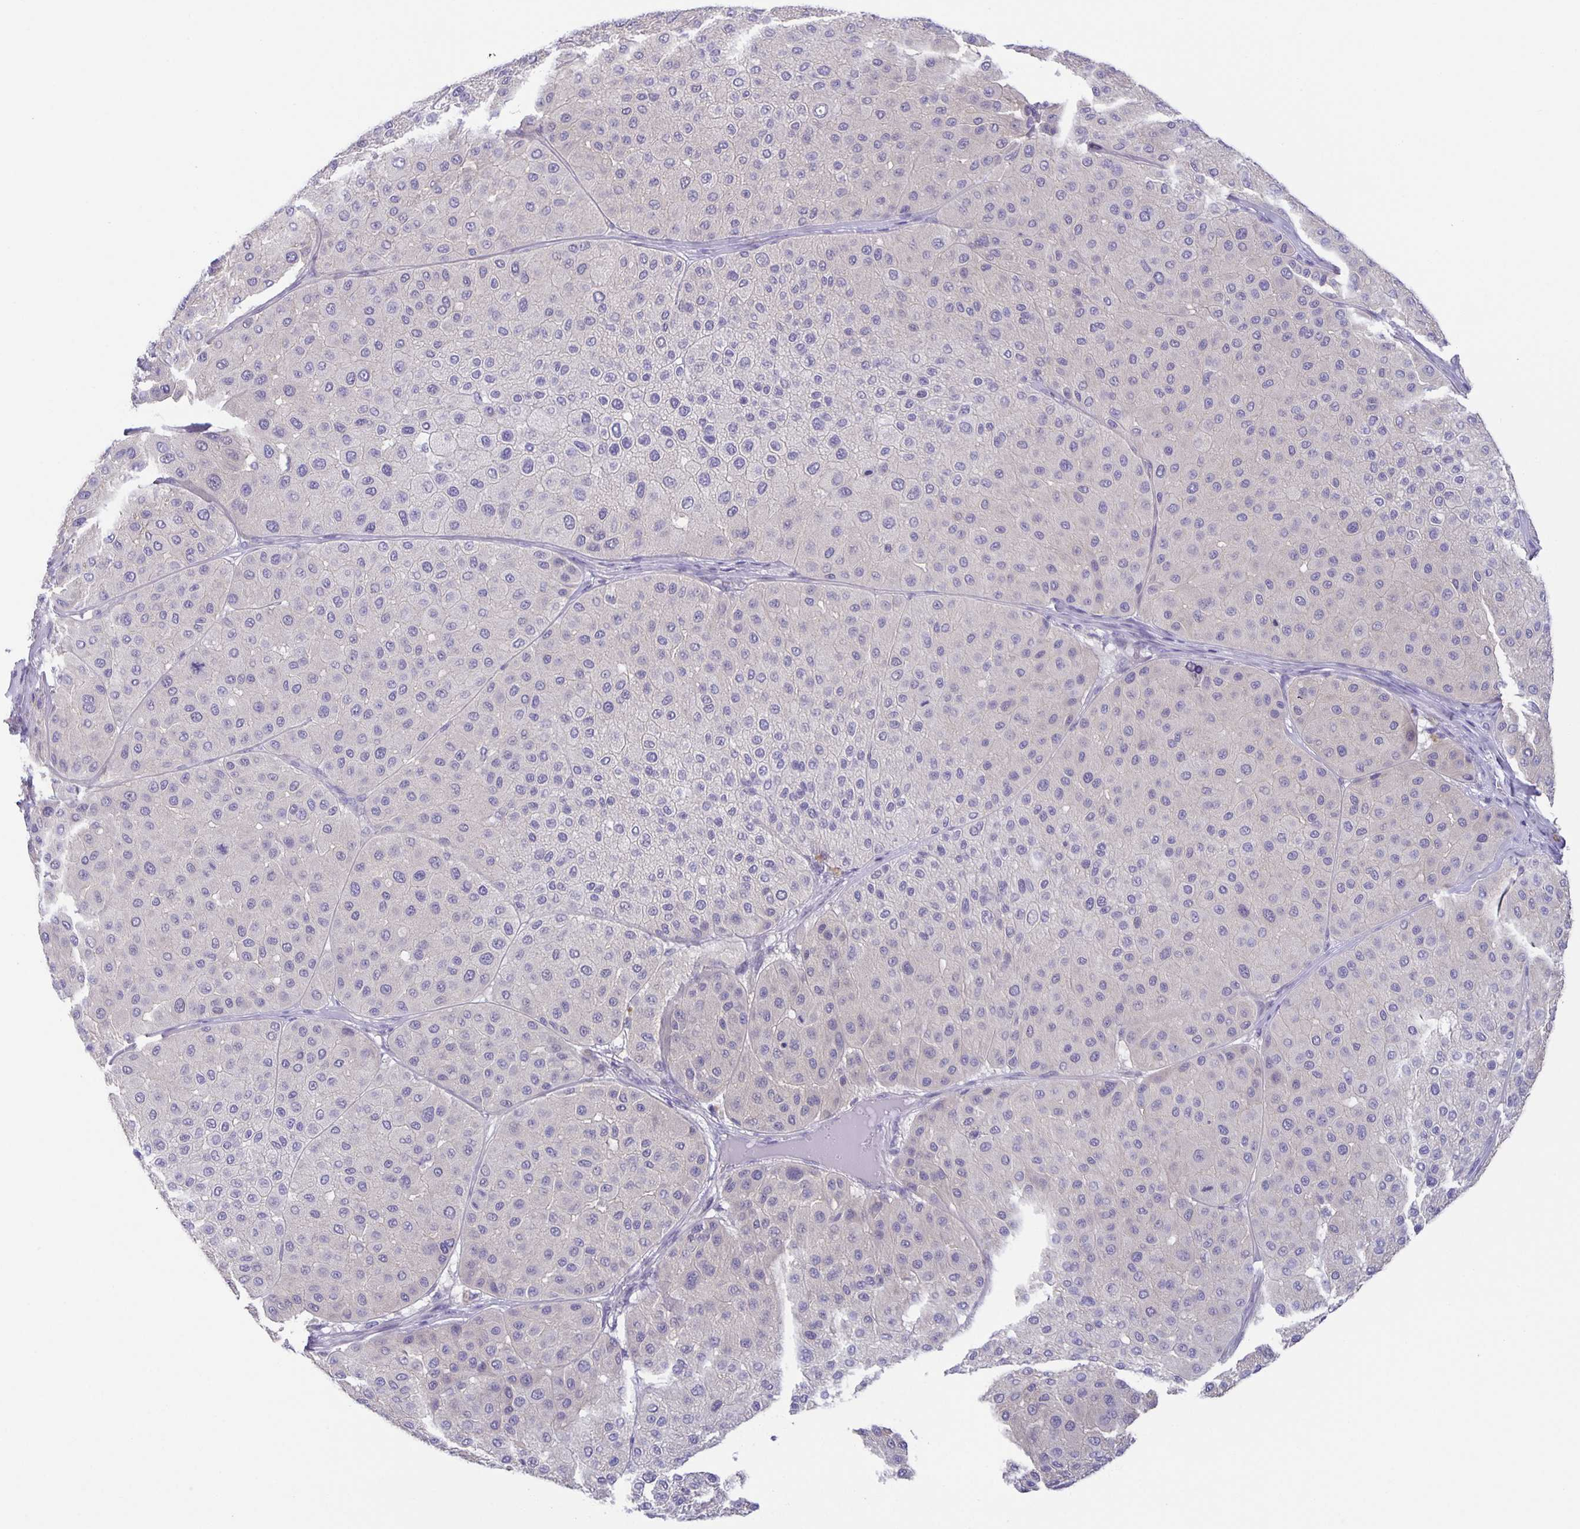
{"staining": {"intensity": "weak", "quantity": "25%-75%", "location": "cytoplasmic/membranous"}, "tissue": "melanoma", "cell_type": "Tumor cells", "image_type": "cancer", "snomed": [{"axis": "morphology", "description": "Malignant melanoma, Metastatic site"}, {"axis": "topography", "description": "Smooth muscle"}], "caption": "This histopathology image demonstrates IHC staining of human melanoma, with low weak cytoplasmic/membranous expression in about 25%-75% of tumor cells.", "gene": "PTPN3", "patient": {"sex": "male", "age": 41}}